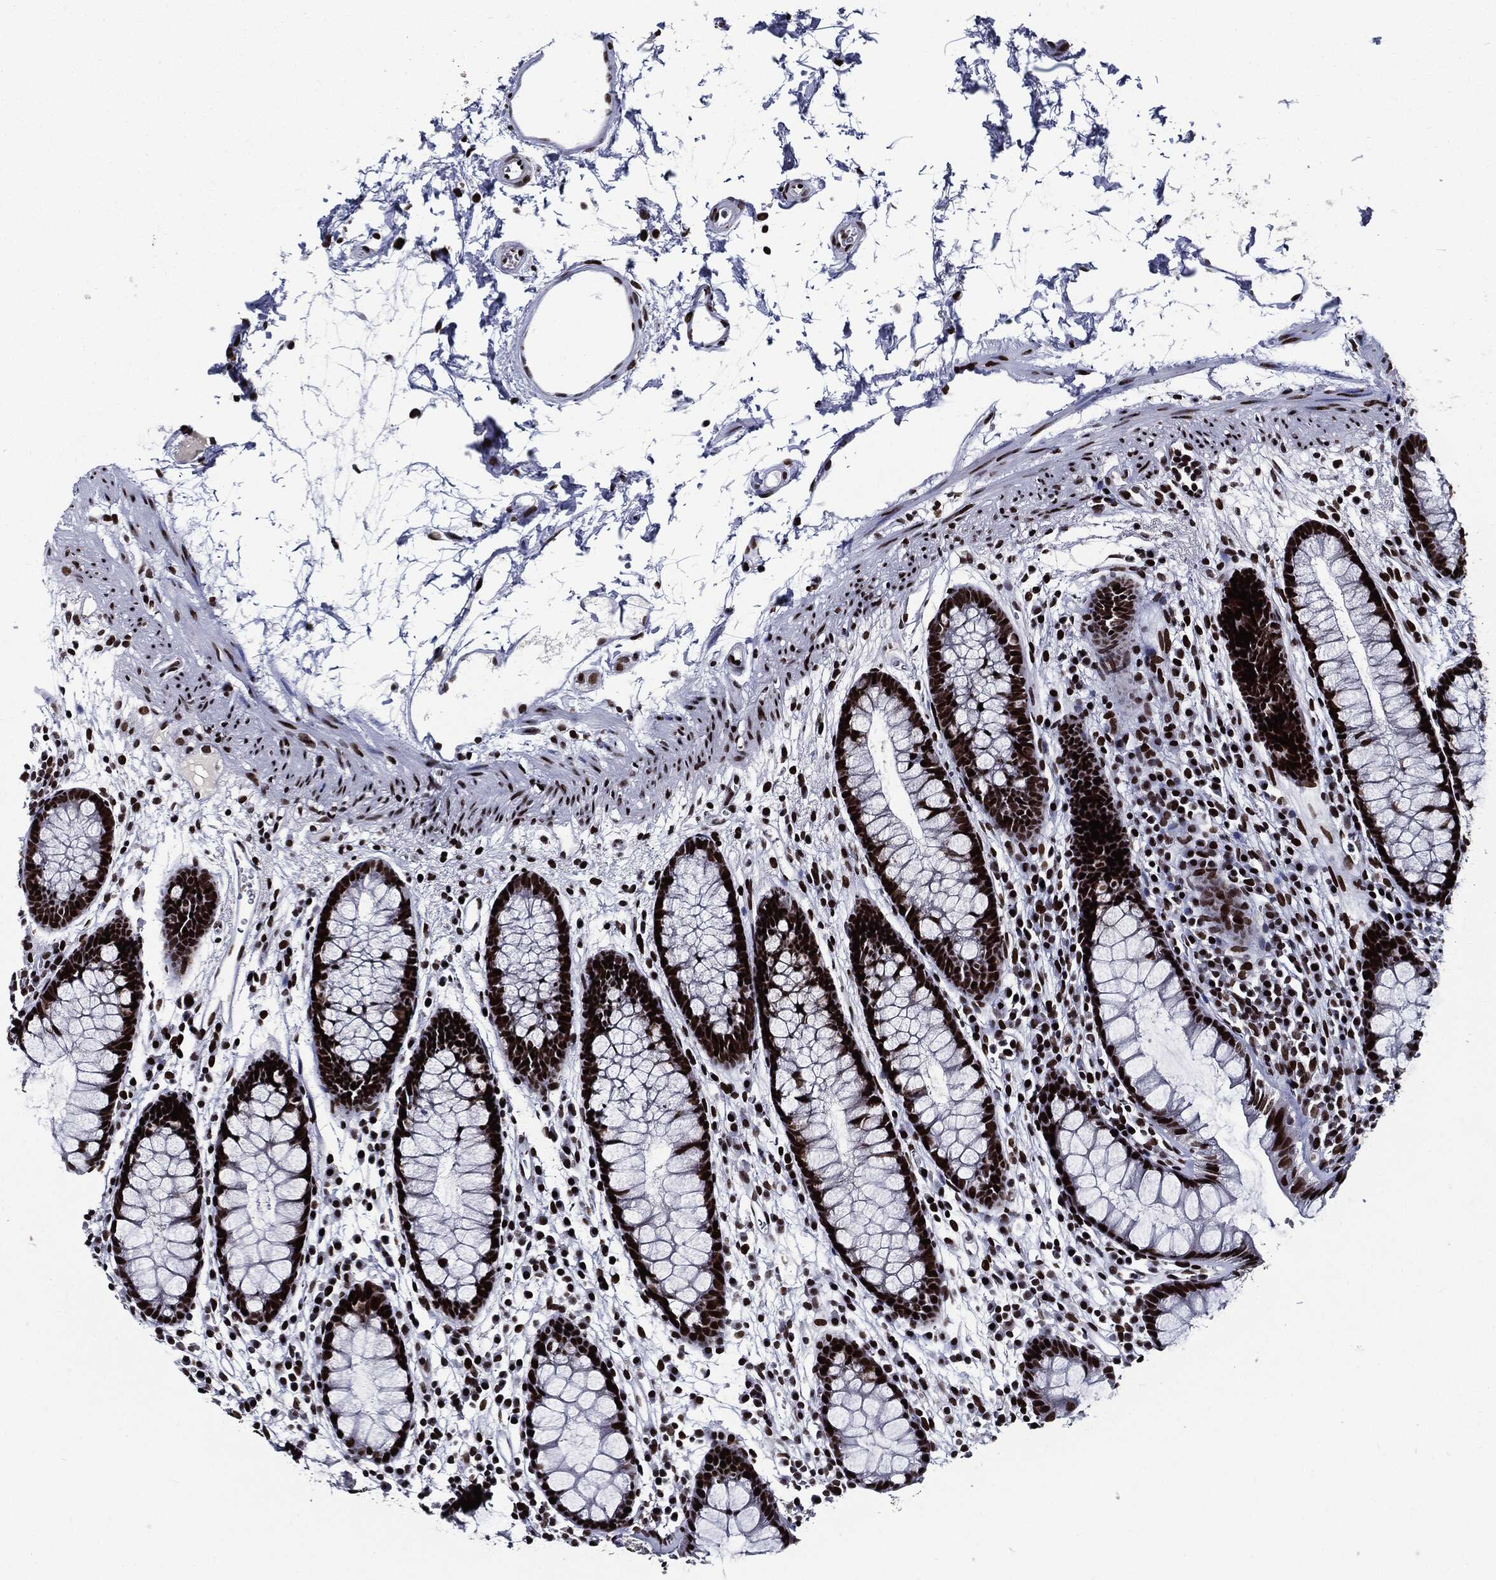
{"staining": {"intensity": "moderate", "quantity": "25%-75%", "location": "nuclear"}, "tissue": "colon", "cell_type": "Endothelial cells", "image_type": "normal", "snomed": [{"axis": "morphology", "description": "Normal tissue, NOS"}, {"axis": "topography", "description": "Colon"}], "caption": "High-power microscopy captured an immunohistochemistry micrograph of normal colon, revealing moderate nuclear expression in about 25%-75% of endothelial cells.", "gene": "ZFP91", "patient": {"sex": "male", "age": 76}}